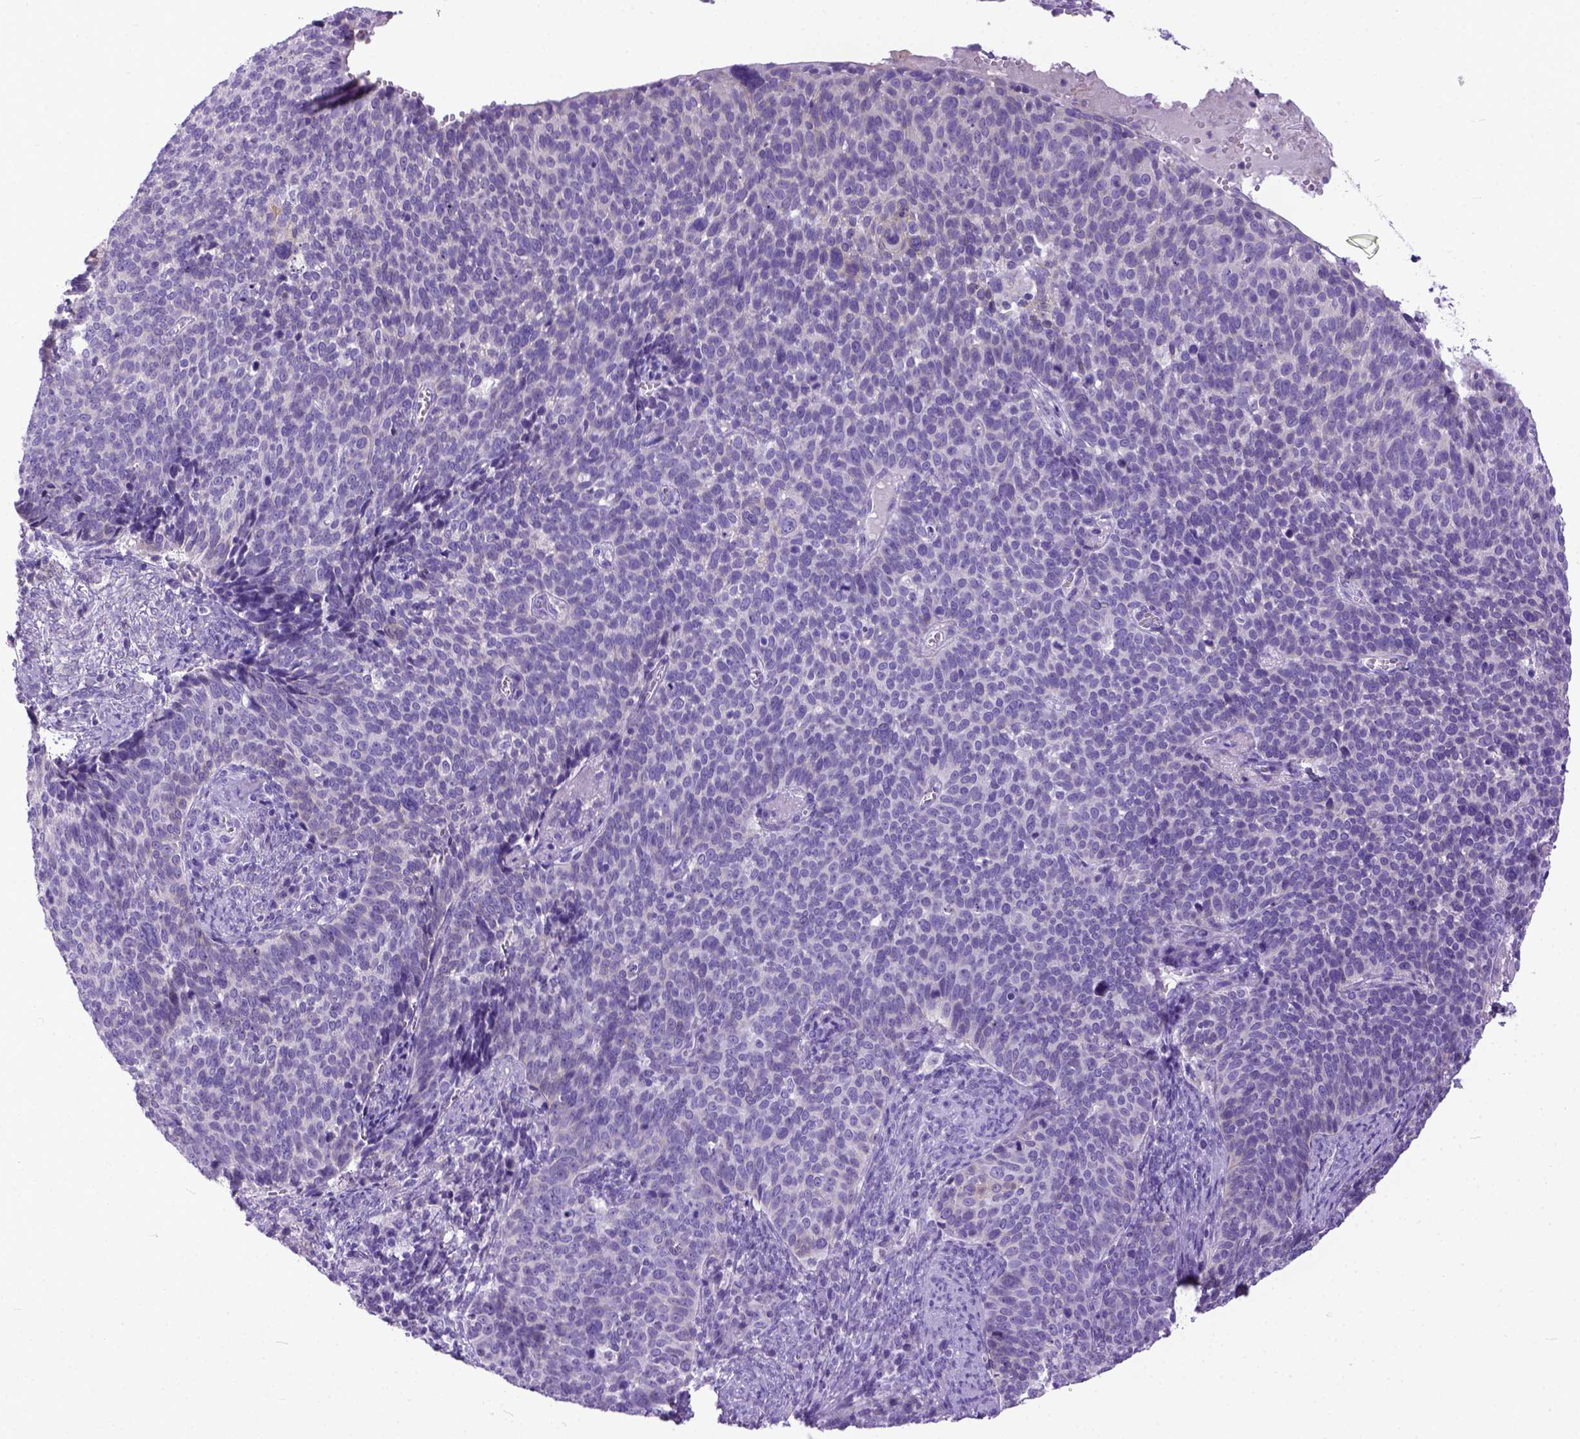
{"staining": {"intensity": "negative", "quantity": "none", "location": "none"}, "tissue": "cervical cancer", "cell_type": "Tumor cells", "image_type": "cancer", "snomed": [{"axis": "morphology", "description": "Normal tissue, NOS"}, {"axis": "morphology", "description": "Squamous cell carcinoma, NOS"}, {"axis": "topography", "description": "Cervix"}], "caption": "A micrograph of human squamous cell carcinoma (cervical) is negative for staining in tumor cells.", "gene": "PPL", "patient": {"sex": "female", "age": 39}}